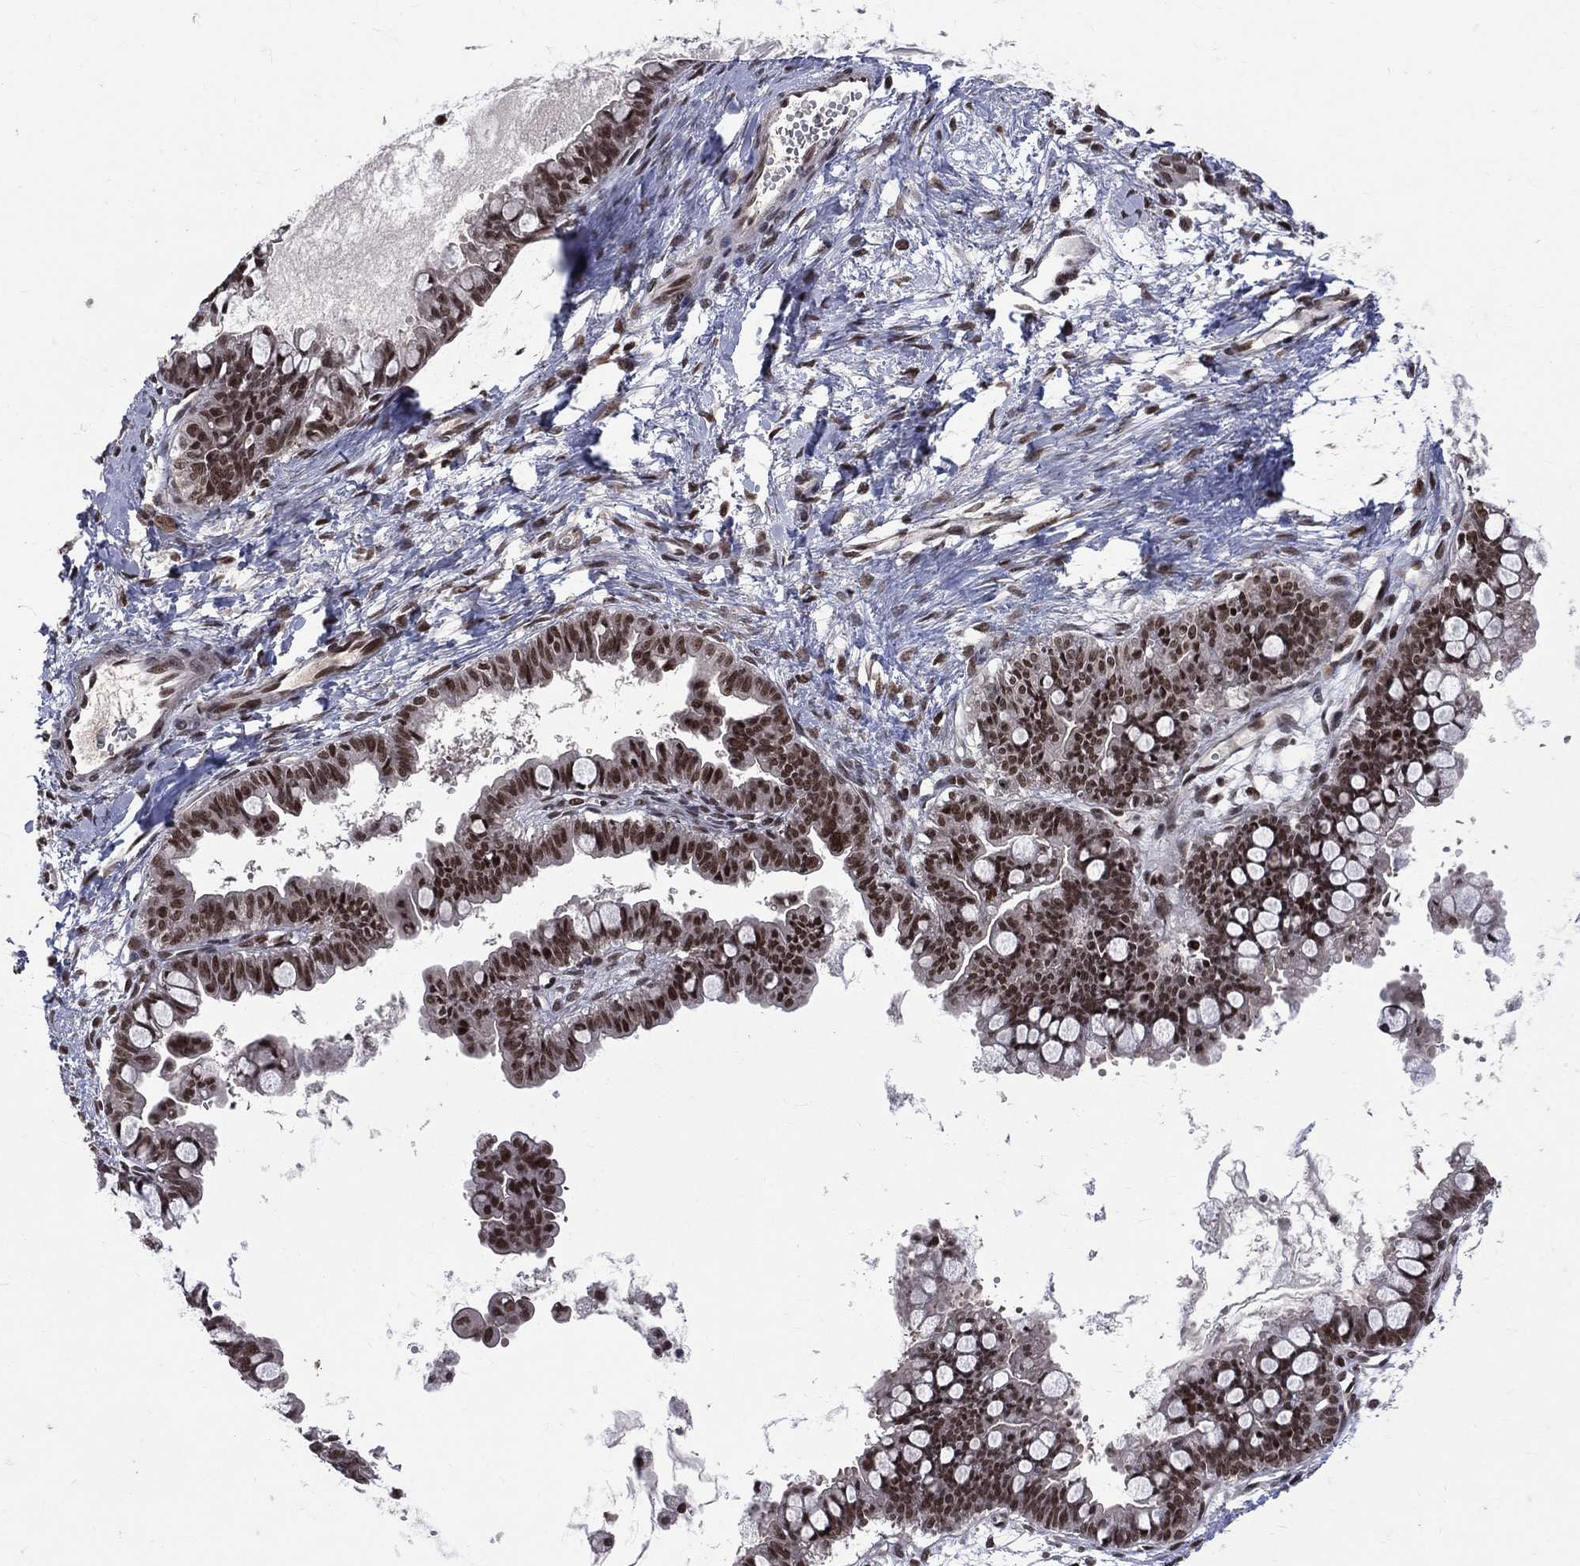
{"staining": {"intensity": "strong", "quantity": ">75%", "location": "nuclear"}, "tissue": "ovarian cancer", "cell_type": "Tumor cells", "image_type": "cancer", "snomed": [{"axis": "morphology", "description": "Cystadenocarcinoma, mucinous, NOS"}, {"axis": "topography", "description": "Ovary"}], "caption": "IHC micrograph of mucinous cystadenocarcinoma (ovarian) stained for a protein (brown), which displays high levels of strong nuclear expression in about >75% of tumor cells.", "gene": "SMC3", "patient": {"sex": "female", "age": 63}}